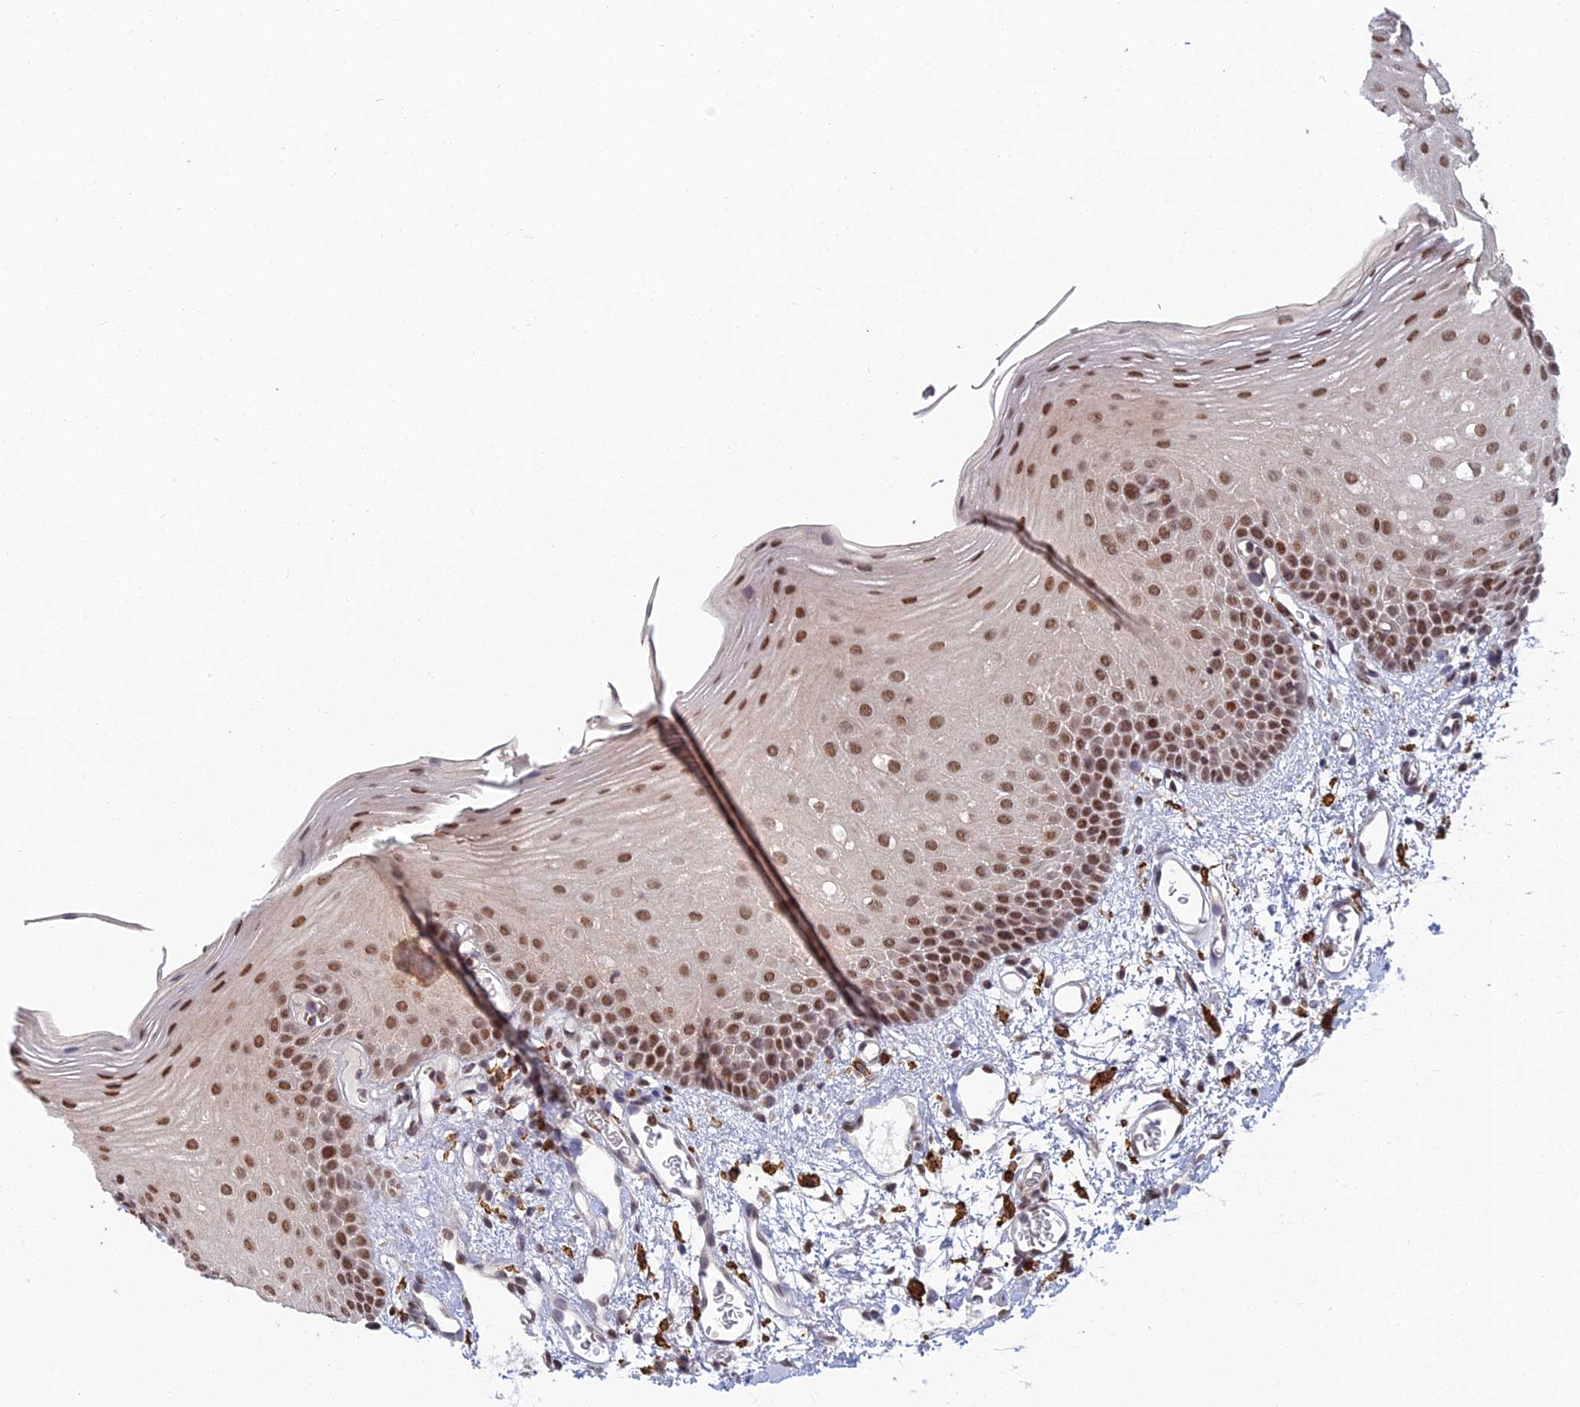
{"staining": {"intensity": "moderate", "quantity": ">75%", "location": "nuclear"}, "tissue": "oral mucosa", "cell_type": "Squamous epithelial cells", "image_type": "normal", "snomed": [{"axis": "morphology", "description": "Normal tissue, NOS"}, {"axis": "topography", "description": "Oral tissue"}], "caption": "This histopathology image reveals immunohistochemistry (IHC) staining of normal human oral mucosa, with medium moderate nuclear expression in about >75% of squamous epithelial cells.", "gene": "ABHD17A", "patient": {"sex": "female", "age": 70}}